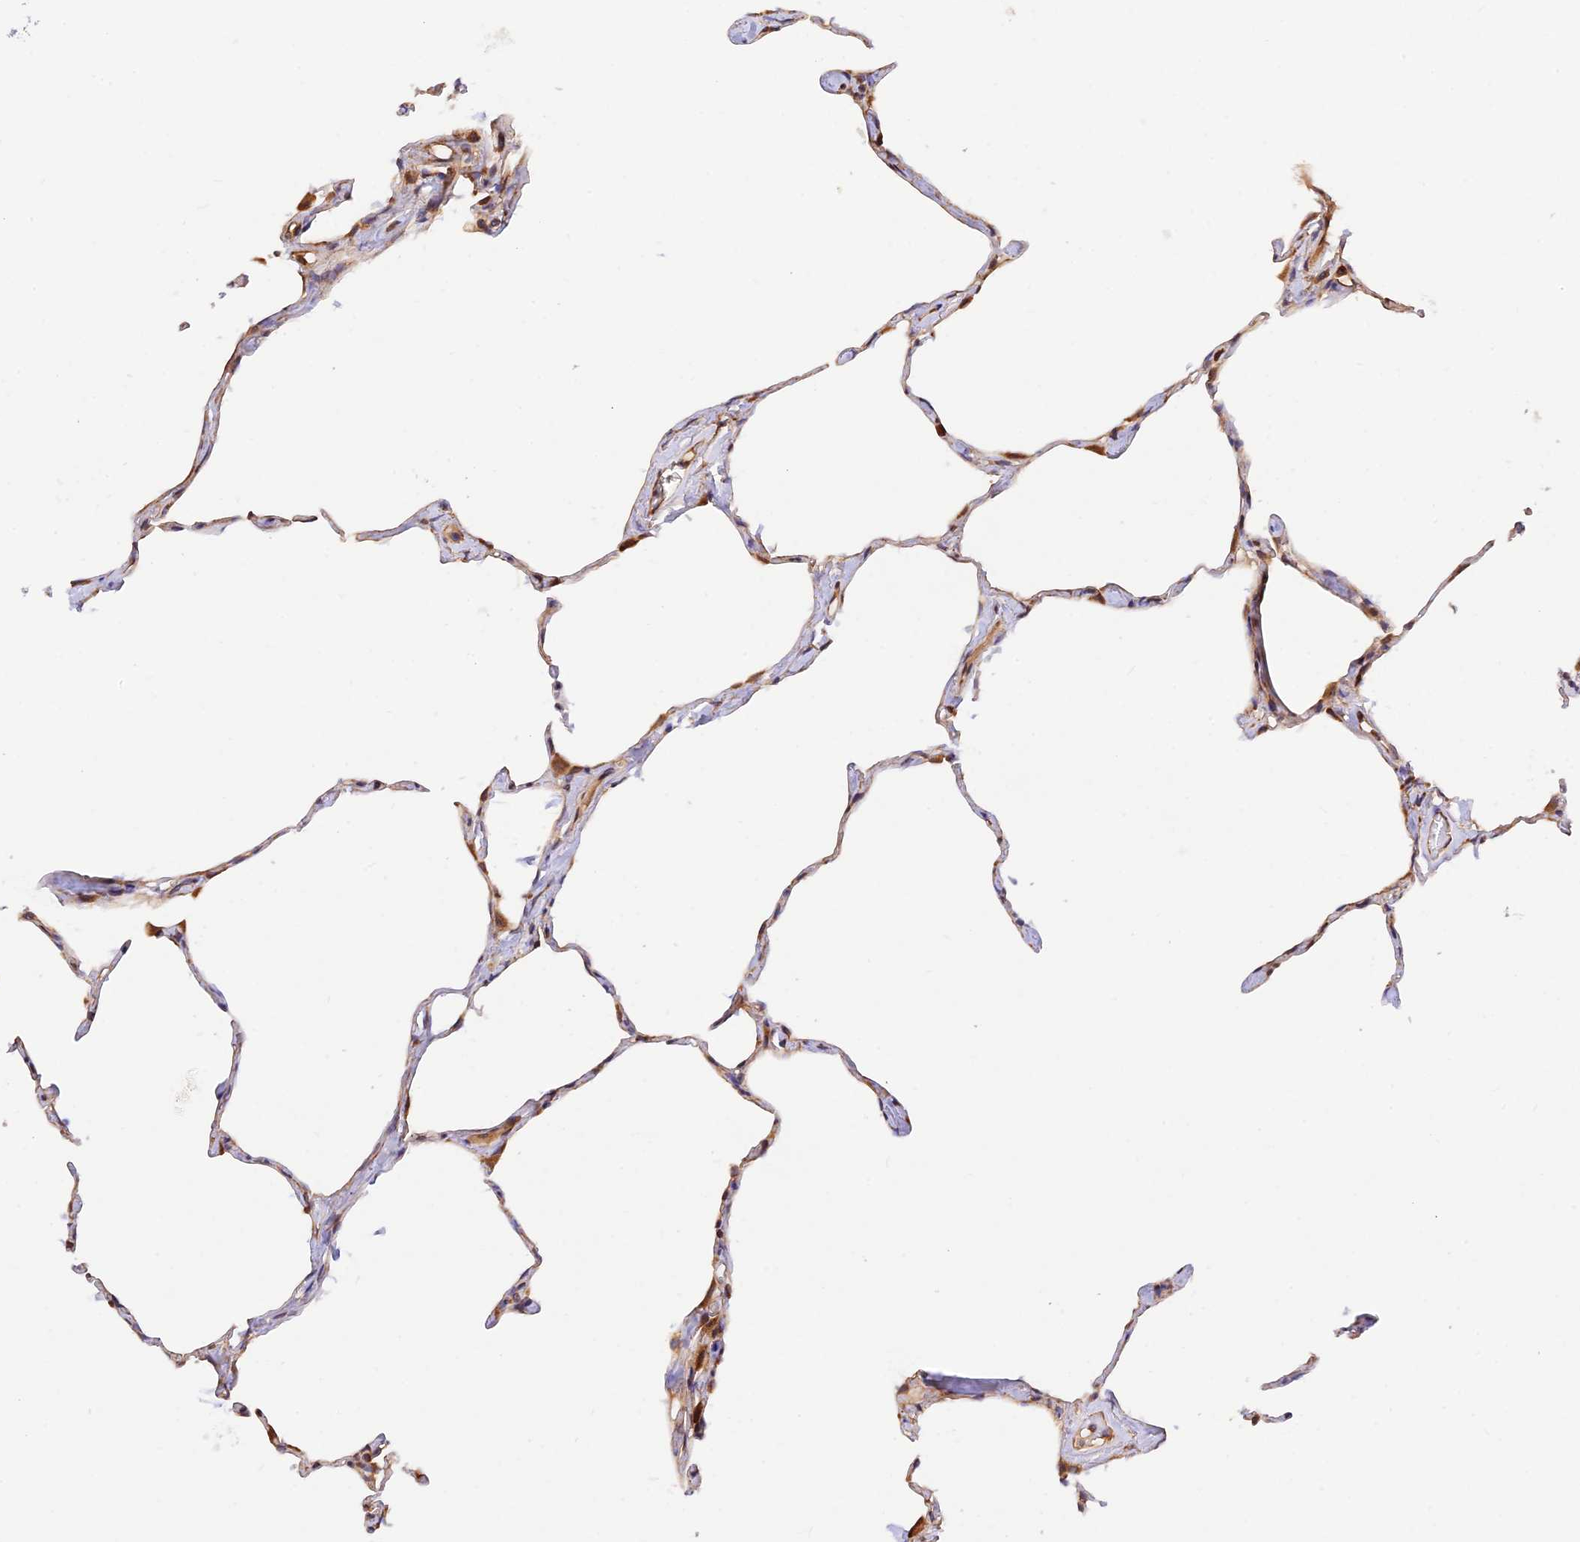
{"staining": {"intensity": "moderate", "quantity": "25%-75%", "location": "cytoplasmic/membranous"}, "tissue": "lung", "cell_type": "Alveolar cells", "image_type": "normal", "snomed": [{"axis": "morphology", "description": "Normal tissue, NOS"}, {"axis": "topography", "description": "Lung"}], "caption": "Alveolar cells demonstrate medium levels of moderate cytoplasmic/membranous positivity in about 25%-75% of cells in normal lung.", "gene": "RPL5", "patient": {"sex": "male", "age": 65}}